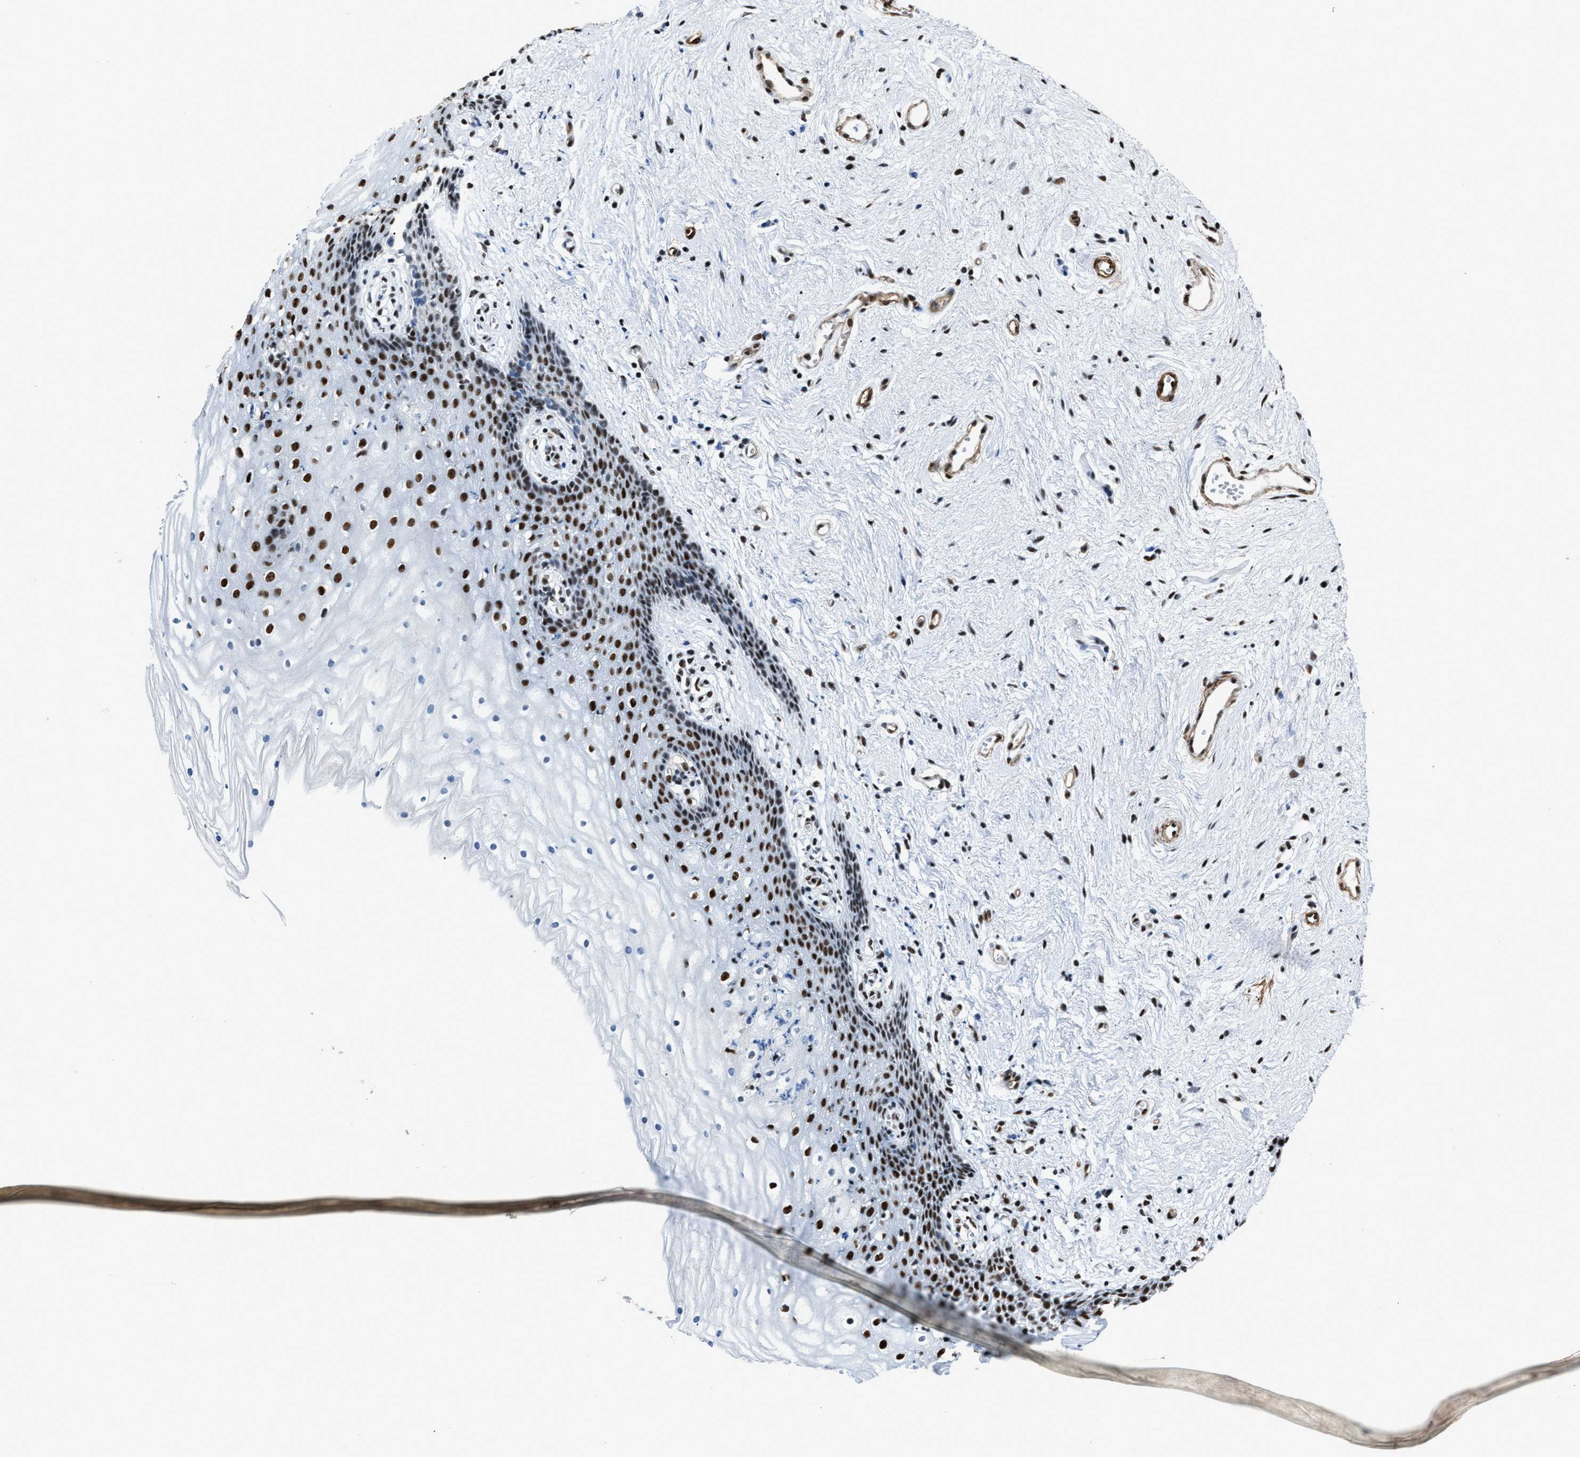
{"staining": {"intensity": "strong", "quantity": ">75%", "location": "nuclear"}, "tissue": "vagina", "cell_type": "Squamous epithelial cells", "image_type": "normal", "snomed": [{"axis": "morphology", "description": "Normal tissue, NOS"}, {"axis": "topography", "description": "Vagina"}], "caption": "Brown immunohistochemical staining in benign vagina shows strong nuclear expression in approximately >75% of squamous epithelial cells. Using DAB (brown) and hematoxylin (blue) stains, captured at high magnification using brightfield microscopy.", "gene": "DDX5", "patient": {"sex": "female", "age": 44}}